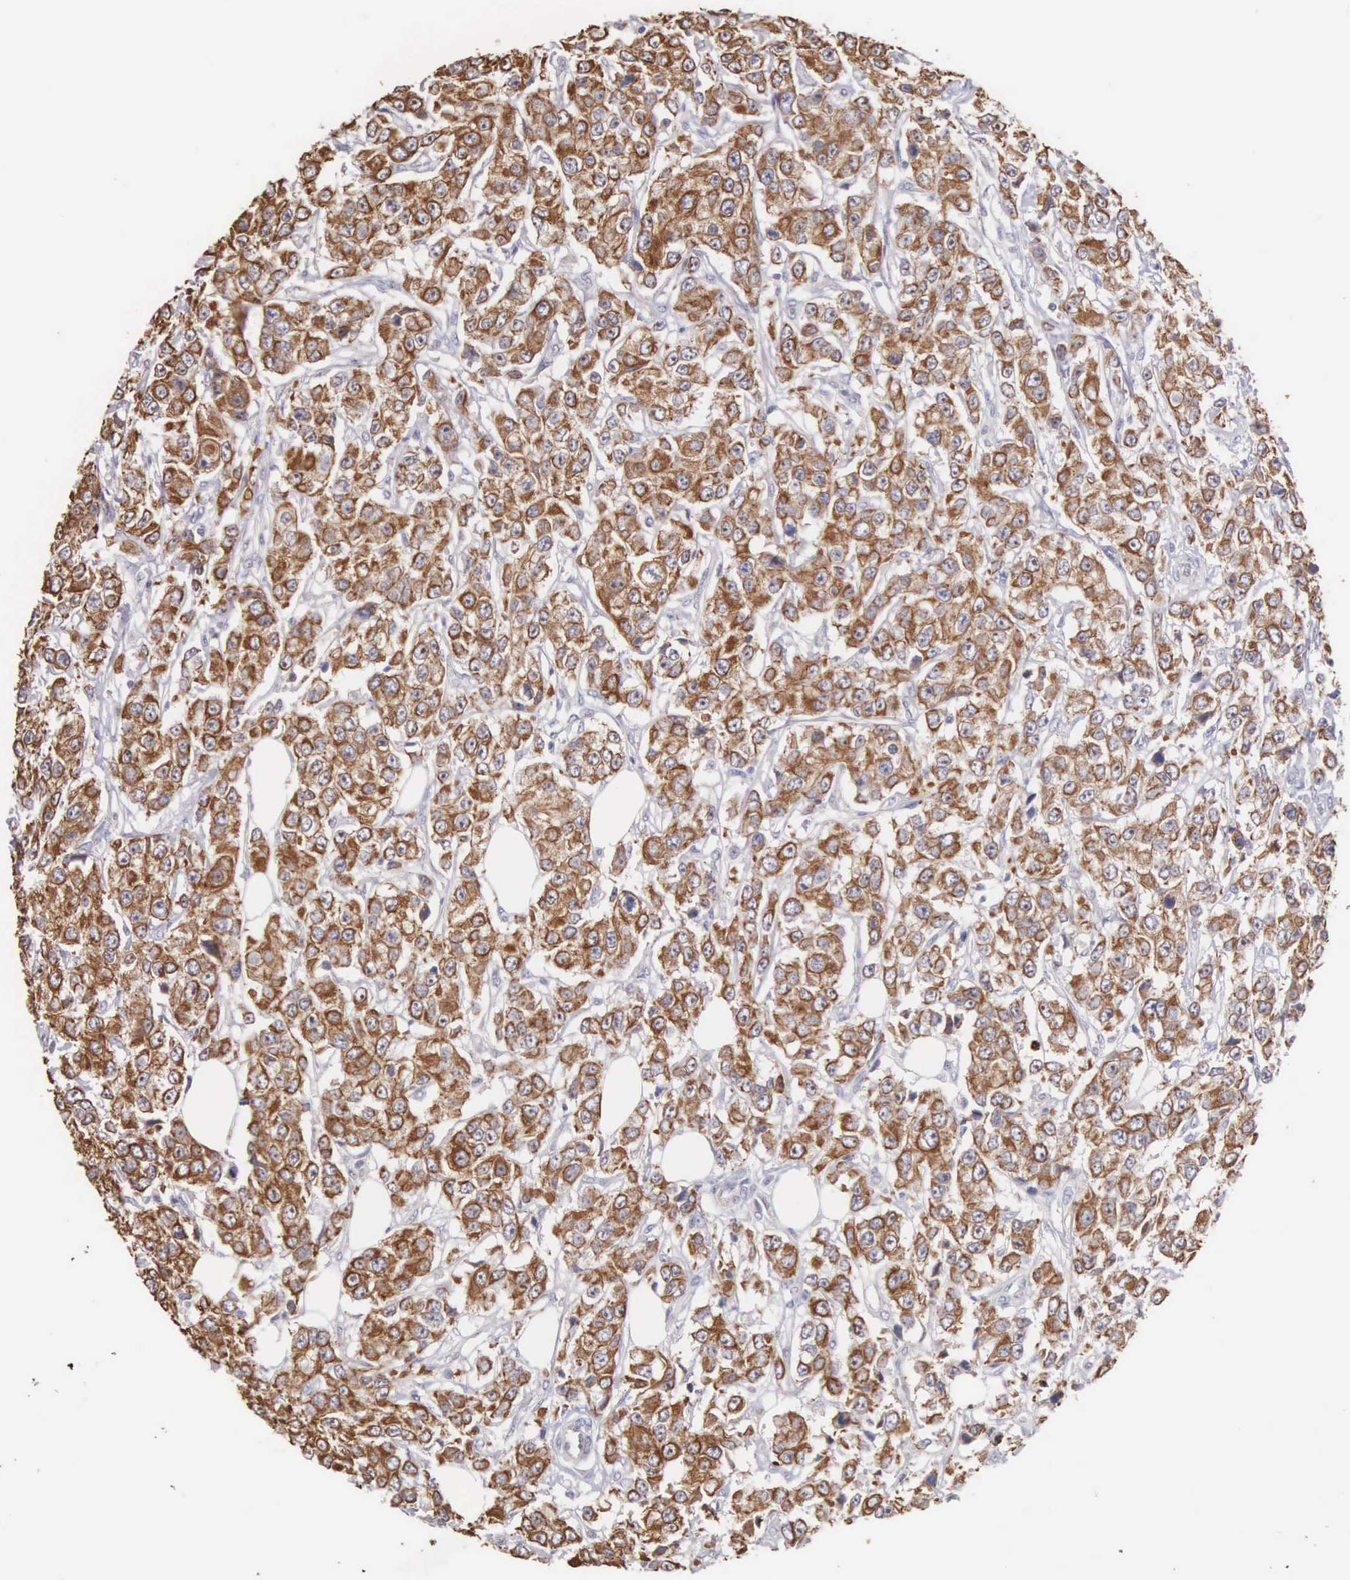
{"staining": {"intensity": "strong", "quantity": ">75%", "location": "cytoplasmic/membranous"}, "tissue": "breast cancer", "cell_type": "Tumor cells", "image_type": "cancer", "snomed": [{"axis": "morphology", "description": "Duct carcinoma"}, {"axis": "topography", "description": "Breast"}], "caption": "Brown immunohistochemical staining in breast cancer (infiltrating ductal carcinoma) displays strong cytoplasmic/membranous staining in about >75% of tumor cells. The staining was performed using DAB (3,3'-diaminobenzidine), with brown indicating positive protein expression. Nuclei are stained blue with hematoxylin.", "gene": "PIR", "patient": {"sex": "female", "age": 58}}